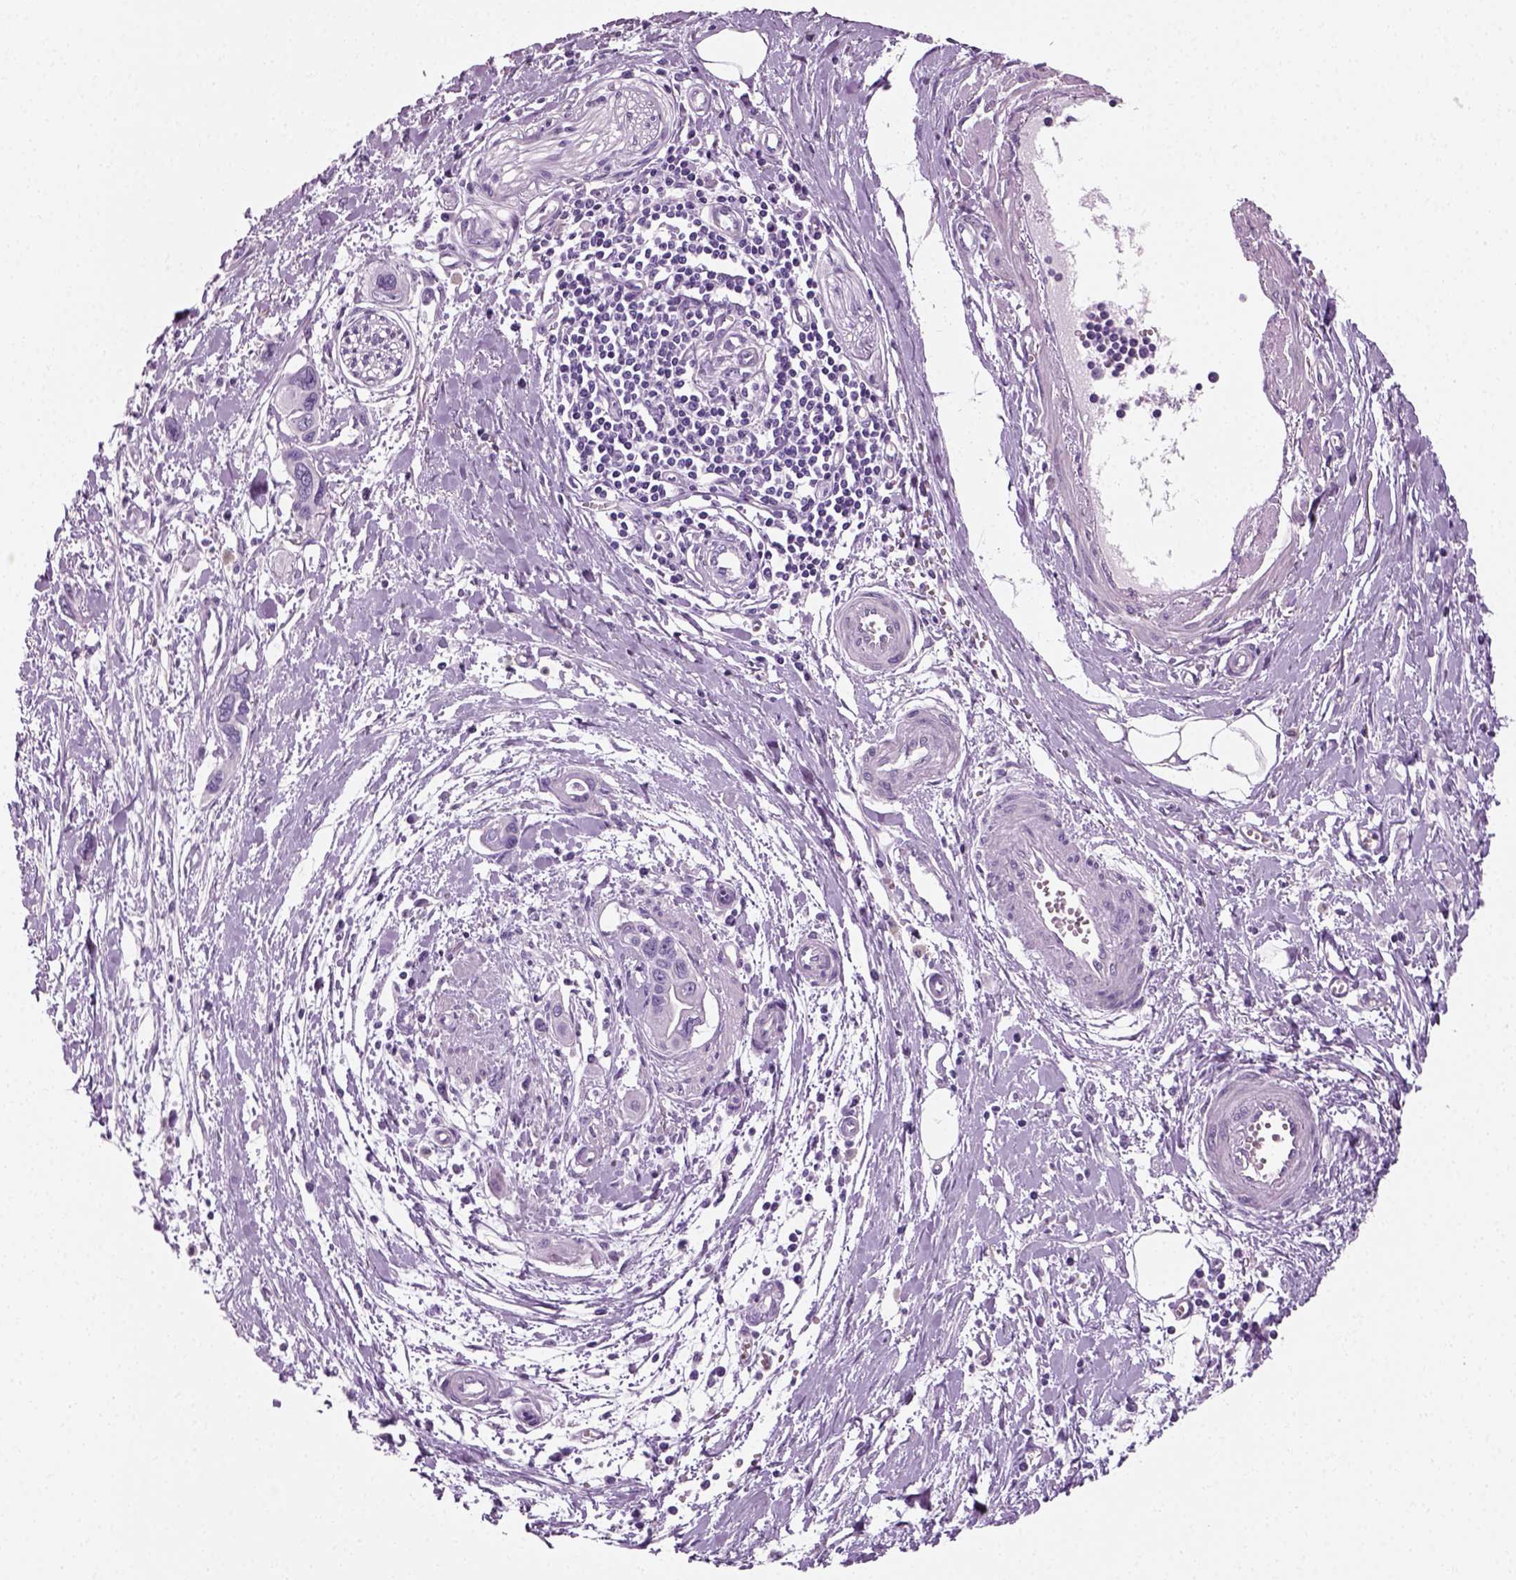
{"staining": {"intensity": "negative", "quantity": "none", "location": "none"}, "tissue": "pancreatic cancer", "cell_type": "Tumor cells", "image_type": "cancer", "snomed": [{"axis": "morphology", "description": "Adenocarcinoma, NOS"}, {"axis": "topography", "description": "Pancreas"}], "caption": "DAB immunohistochemical staining of human adenocarcinoma (pancreatic) shows no significant expression in tumor cells.", "gene": "SPATA31E1", "patient": {"sex": "male", "age": 60}}